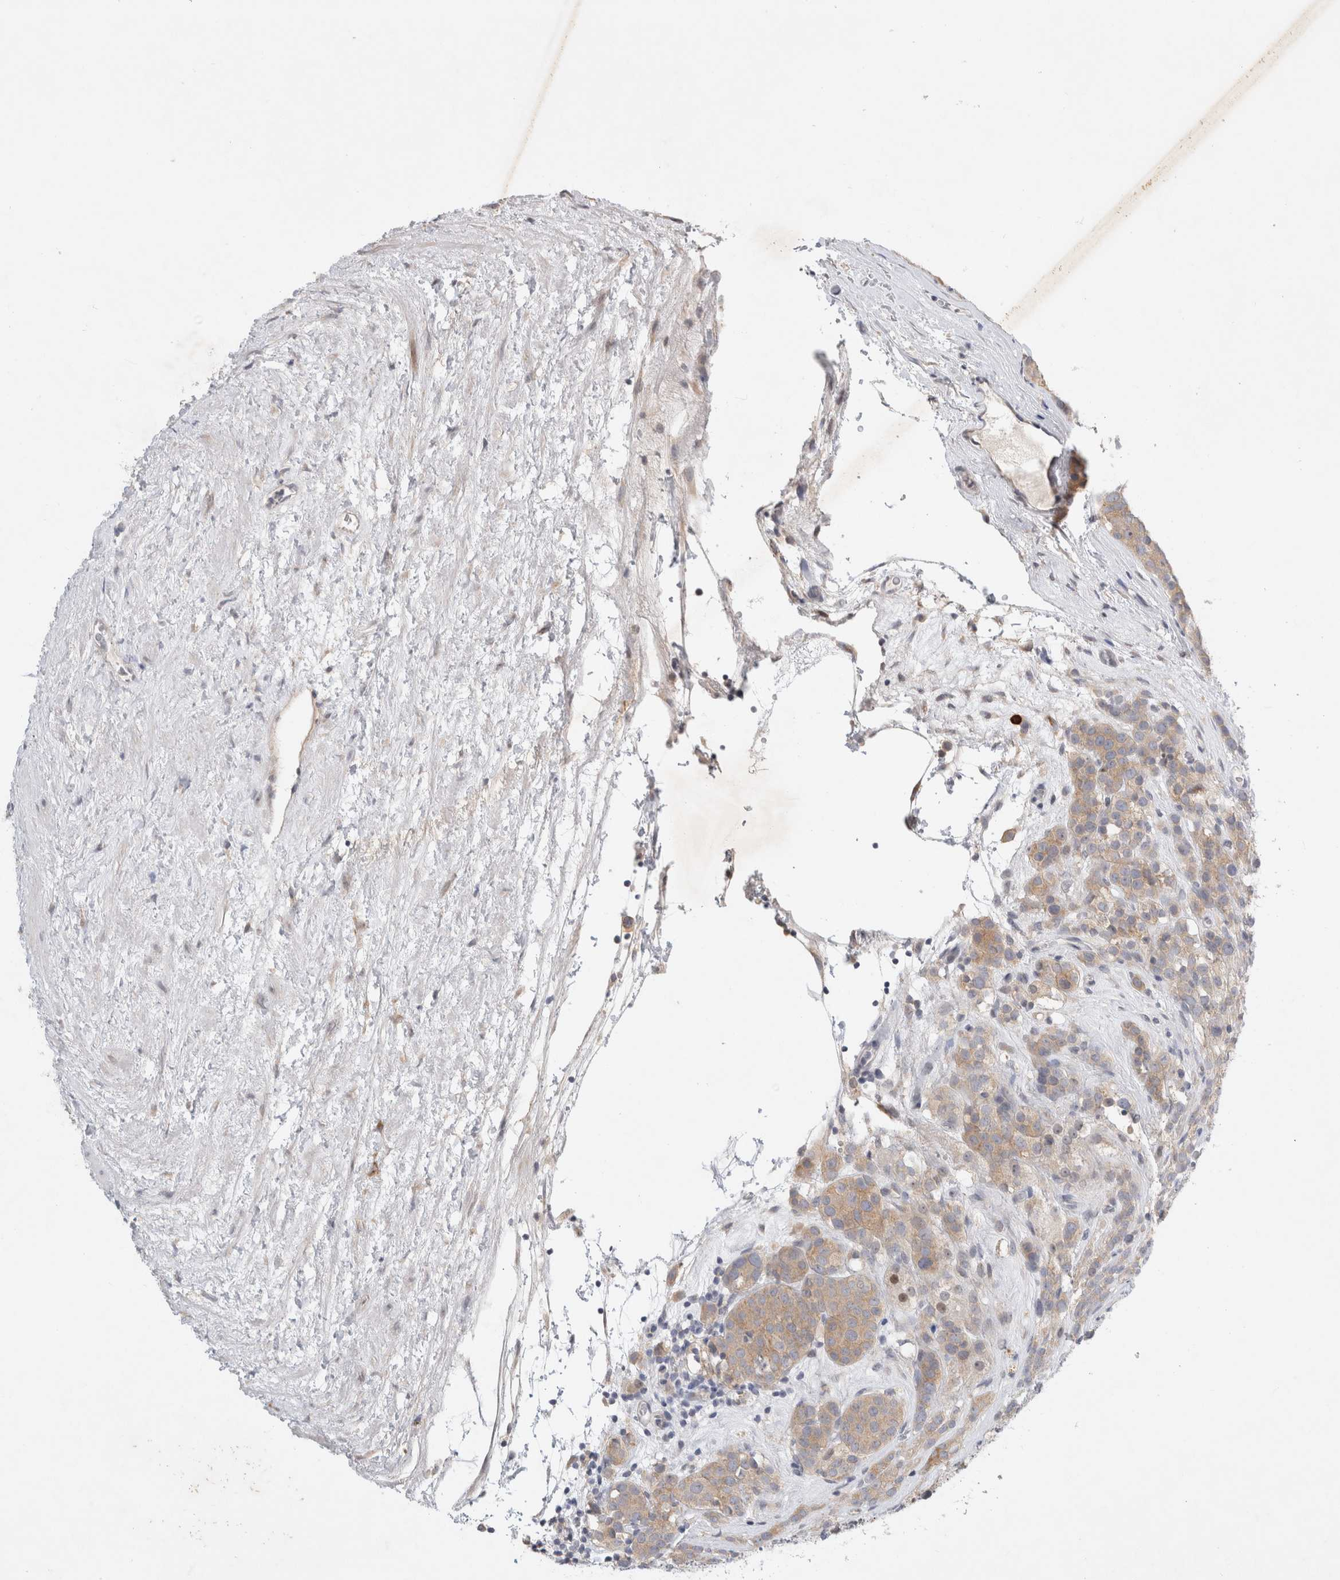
{"staining": {"intensity": "weak", "quantity": ">75%", "location": "cytoplasmic/membranous"}, "tissue": "testis cancer", "cell_type": "Tumor cells", "image_type": "cancer", "snomed": [{"axis": "morphology", "description": "Seminoma, NOS"}, {"axis": "topography", "description": "Testis"}], "caption": "Weak cytoplasmic/membranous protein positivity is appreciated in approximately >75% of tumor cells in testis cancer.", "gene": "NEDD4L", "patient": {"sex": "male", "age": 71}}